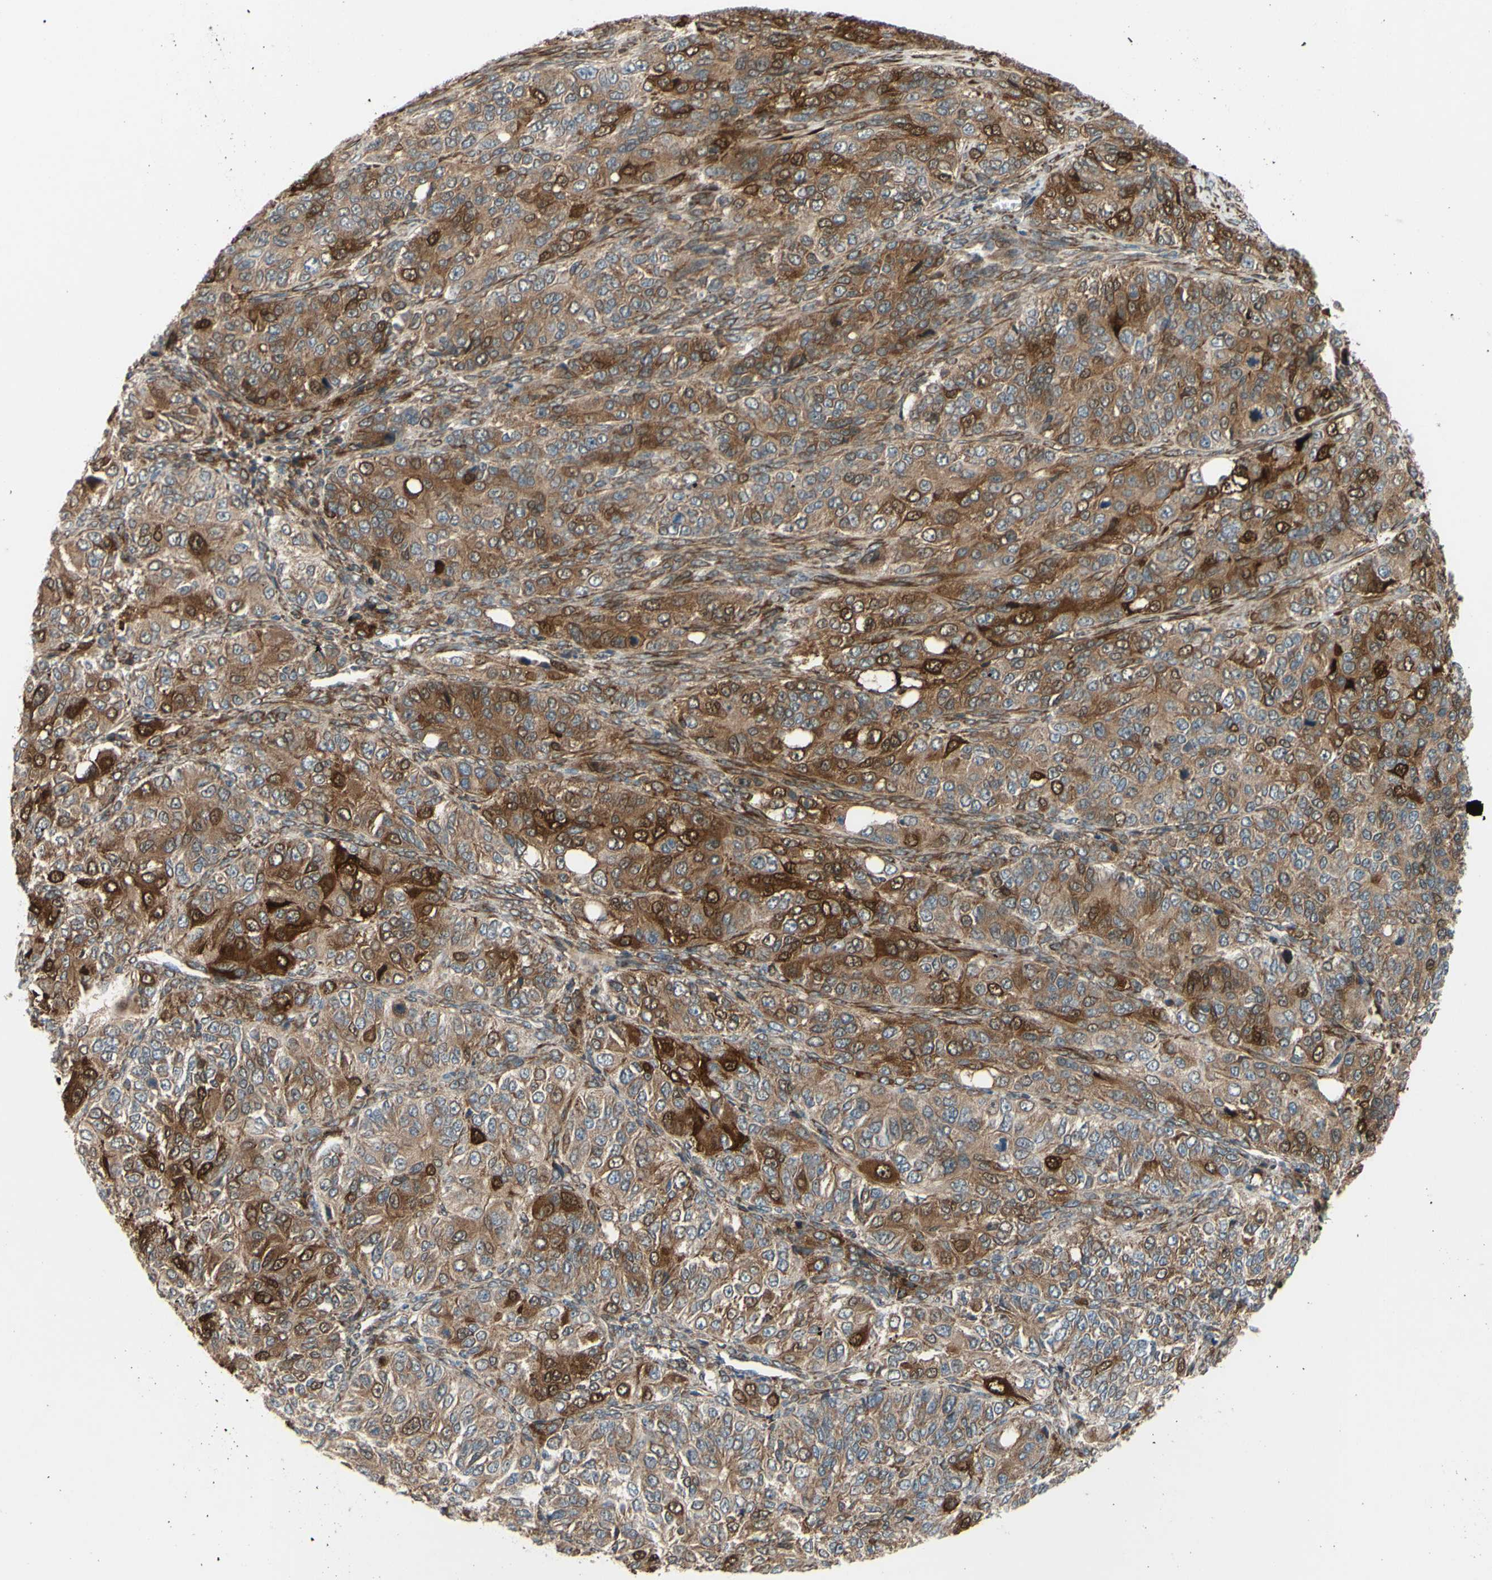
{"staining": {"intensity": "moderate", "quantity": ">75%", "location": "cytoplasmic/membranous"}, "tissue": "ovarian cancer", "cell_type": "Tumor cells", "image_type": "cancer", "snomed": [{"axis": "morphology", "description": "Carcinoma, endometroid"}, {"axis": "topography", "description": "Ovary"}], "caption": "Immunohistochemical staining of human ovarian cancer (endometroid carcinoma) shows moderate cytoplasmic/membranous protein positivity in approximately >75% of tumor cells. The protein is shown in brown color, while the nuclei are stained blue.", "gene": "PRAF2", "patient": {"sex": "female", "age": 51}}